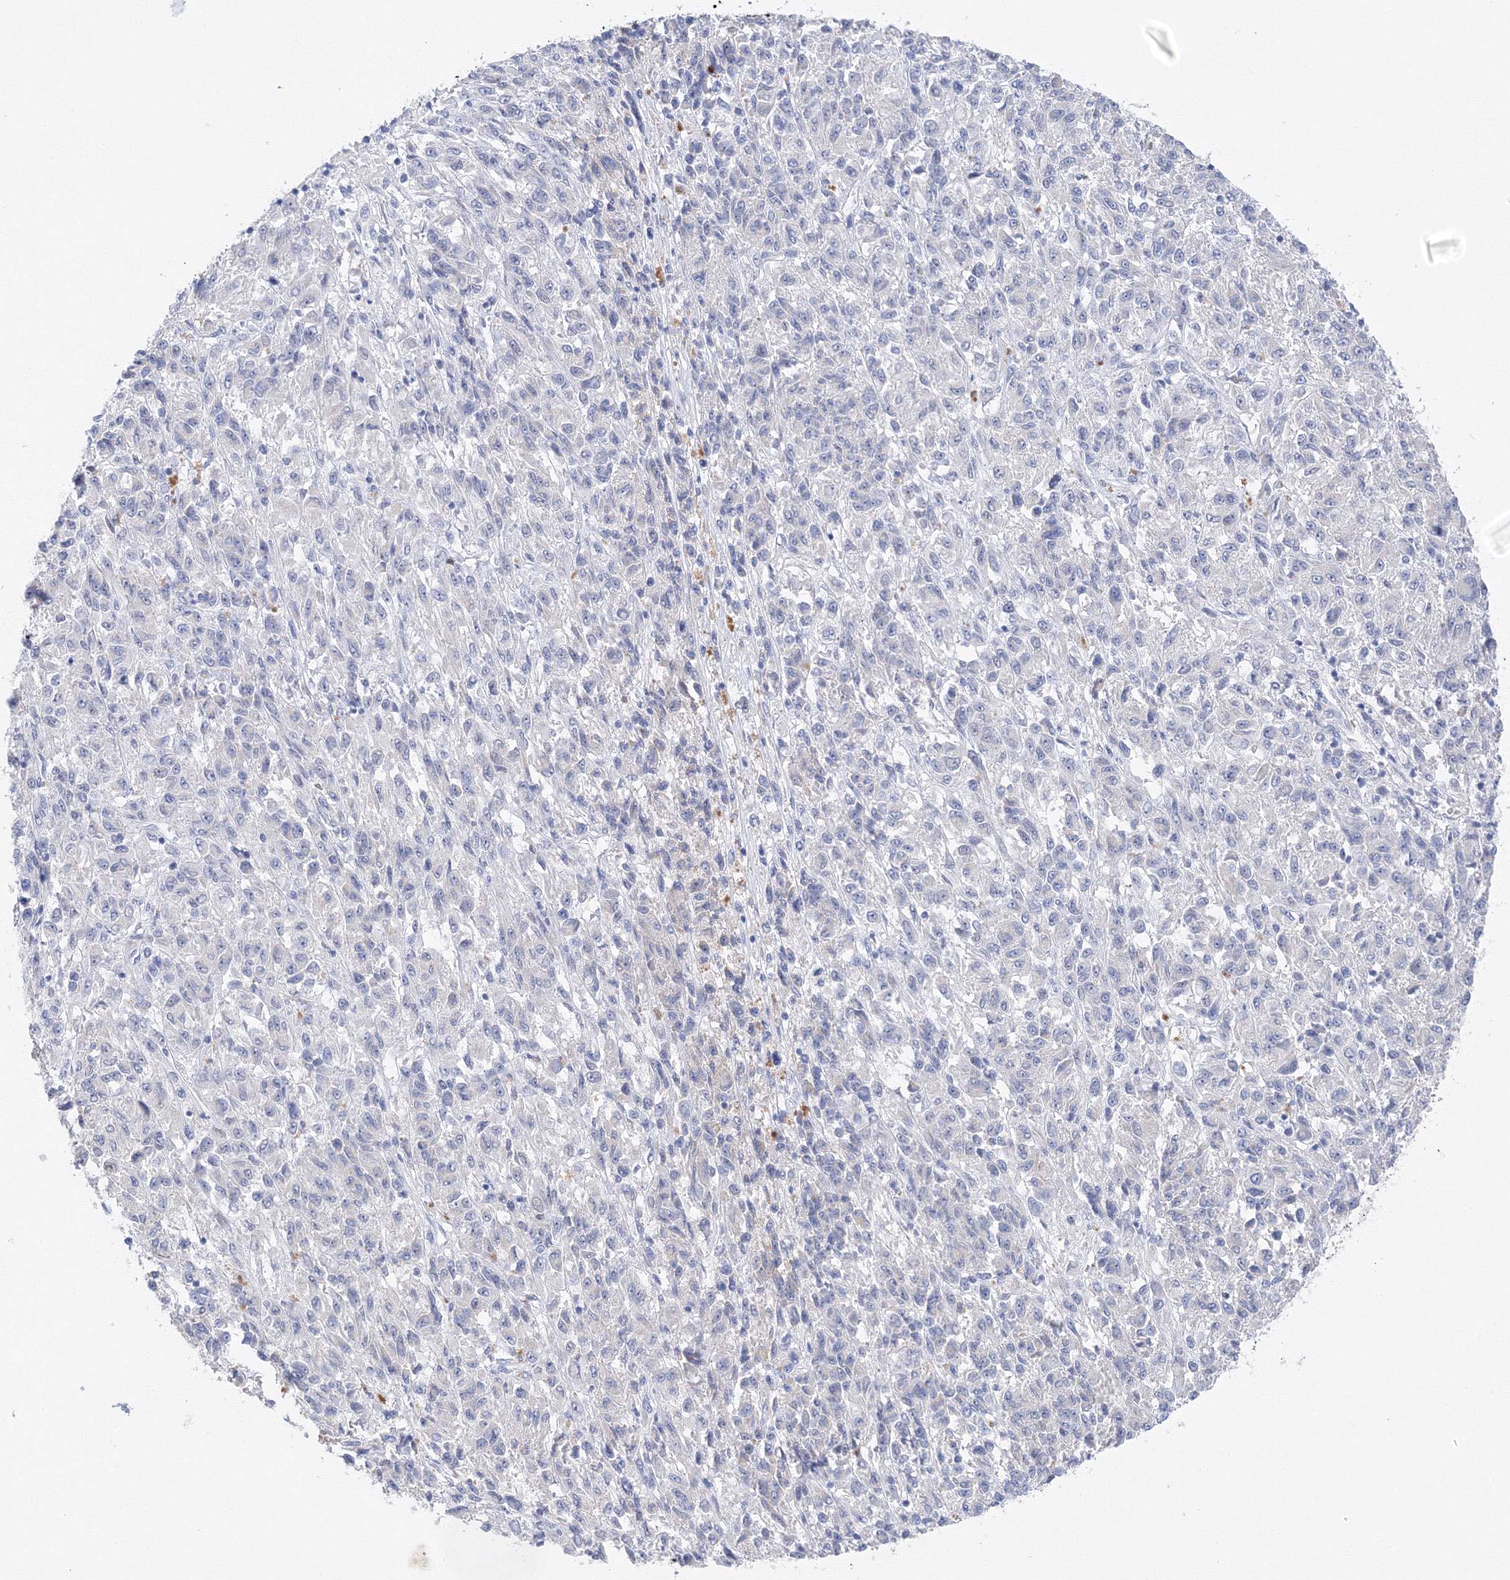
{"staining": {"intensity": "negative", "quantity": "none", "location": "none"}, "tissue": "melanoma", "cell_type": "Tumor cells", "image_type": "cancer", "snomed": [{"axis": "morphology", "description": "Malignant melanoma, Metastatic site"}, {"axis": "topography", "description": "Lung"}], "caption": "Human melanoma stained for a protein using IHC reveals no expression in tumor cells.", "gene": "TAMM41", "patient": {"sex": "male", "age": 64}}